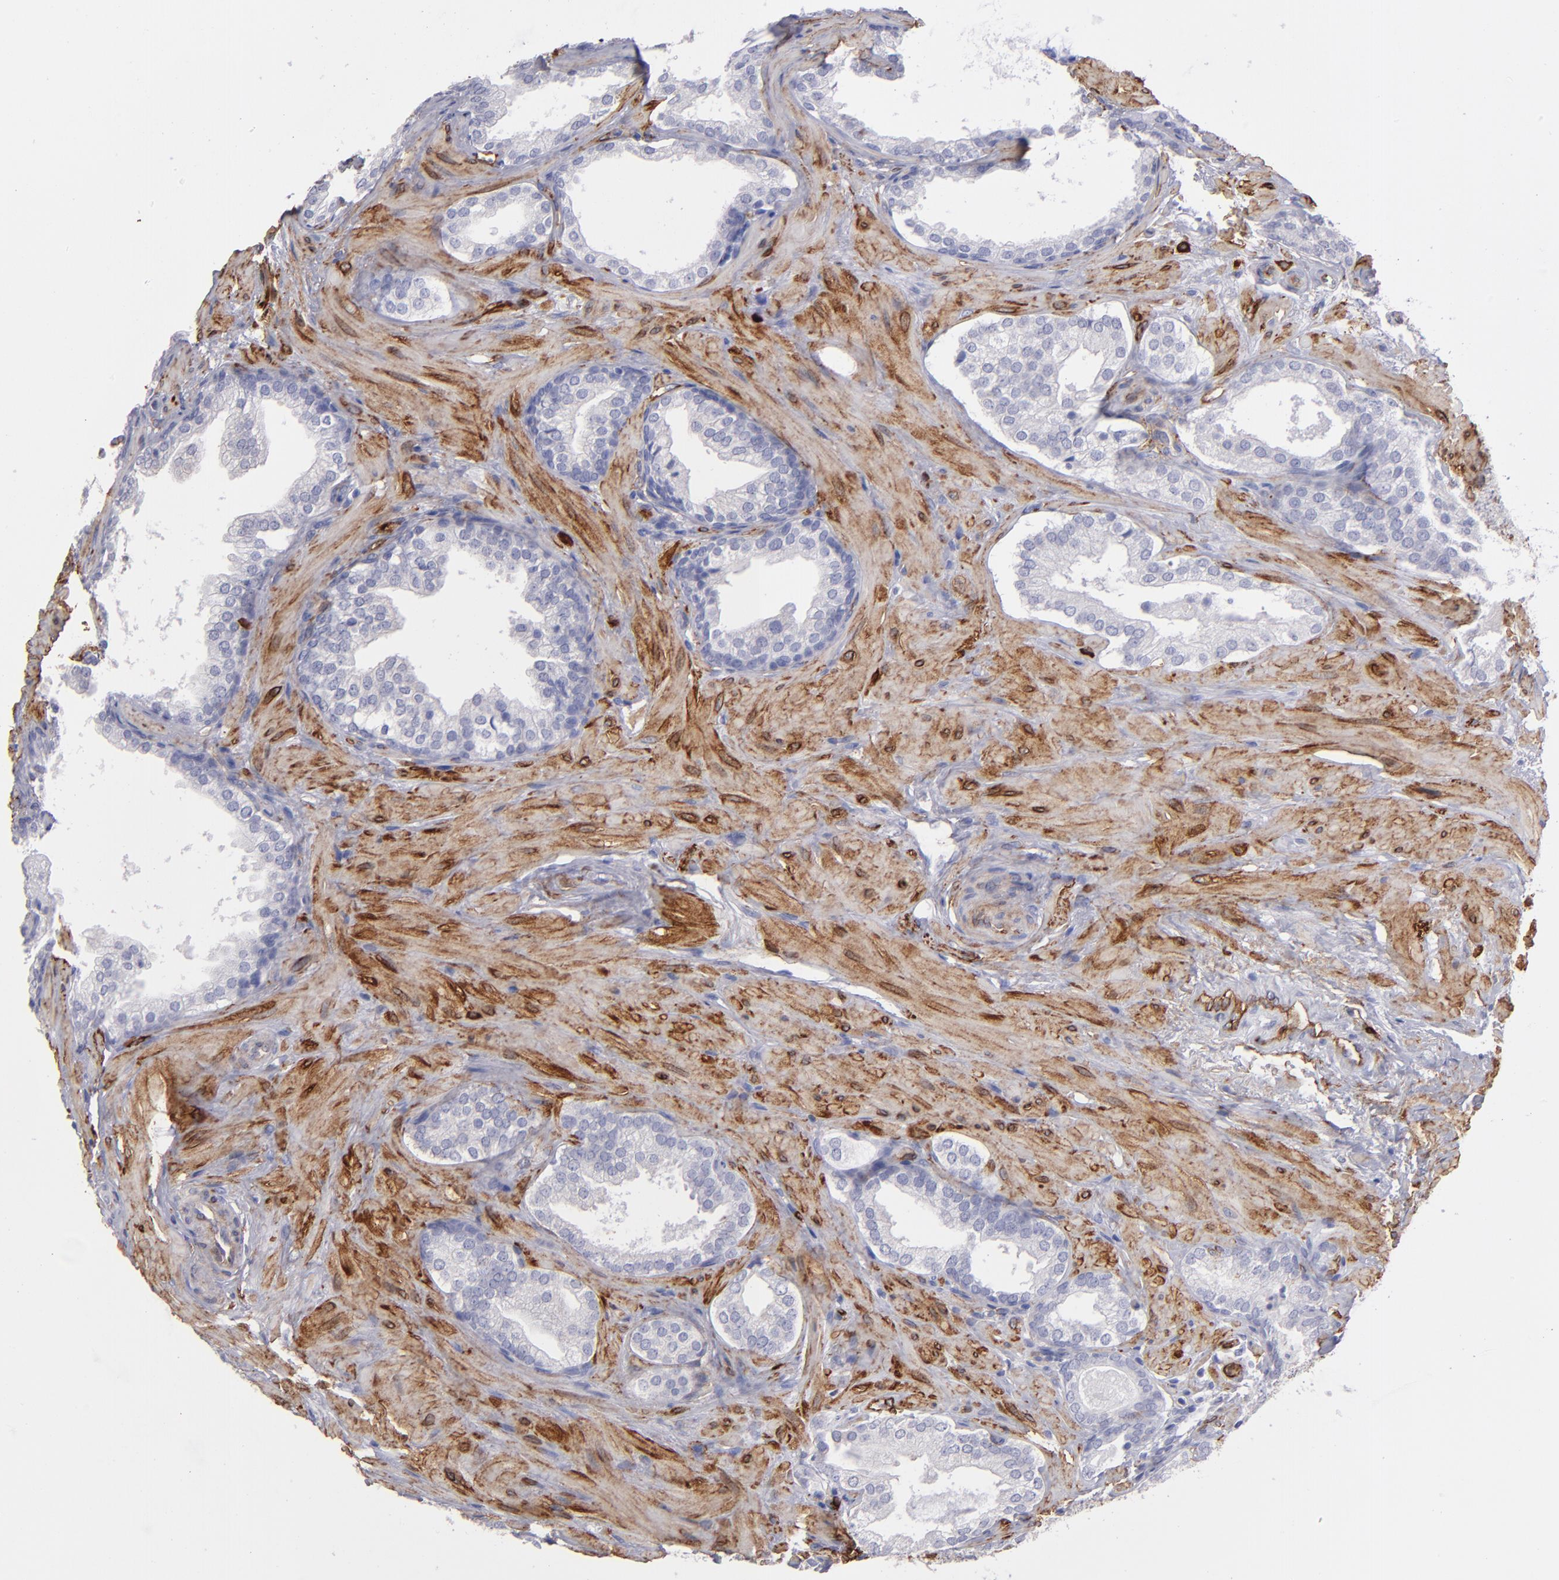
{"staining": {"intensity": "negative", "quantity": "none", "location": "none"}, "tissue": "prostate cancer", "cell_type": "Tumor cells", "image_type": "cancer", "snomed": [{"axis": "morphology", "description": "Adenocarcinoma, Low grade"}, {"axis": "topography", "description": "Prostate"}], "caption": "IHC photomicrograph of prostate cancer stained for a protein (brown), which shows no expression in tumor cells. (Stains: DAB (3,3'-diaminobenzidine) immunohistochemistry (IHC) with hematoxylin counter stain, Microscopy: brightfield microscopy at high magnification).", "gene": "AHNAK2", "patient": {"sex": "male", "age": 69}}